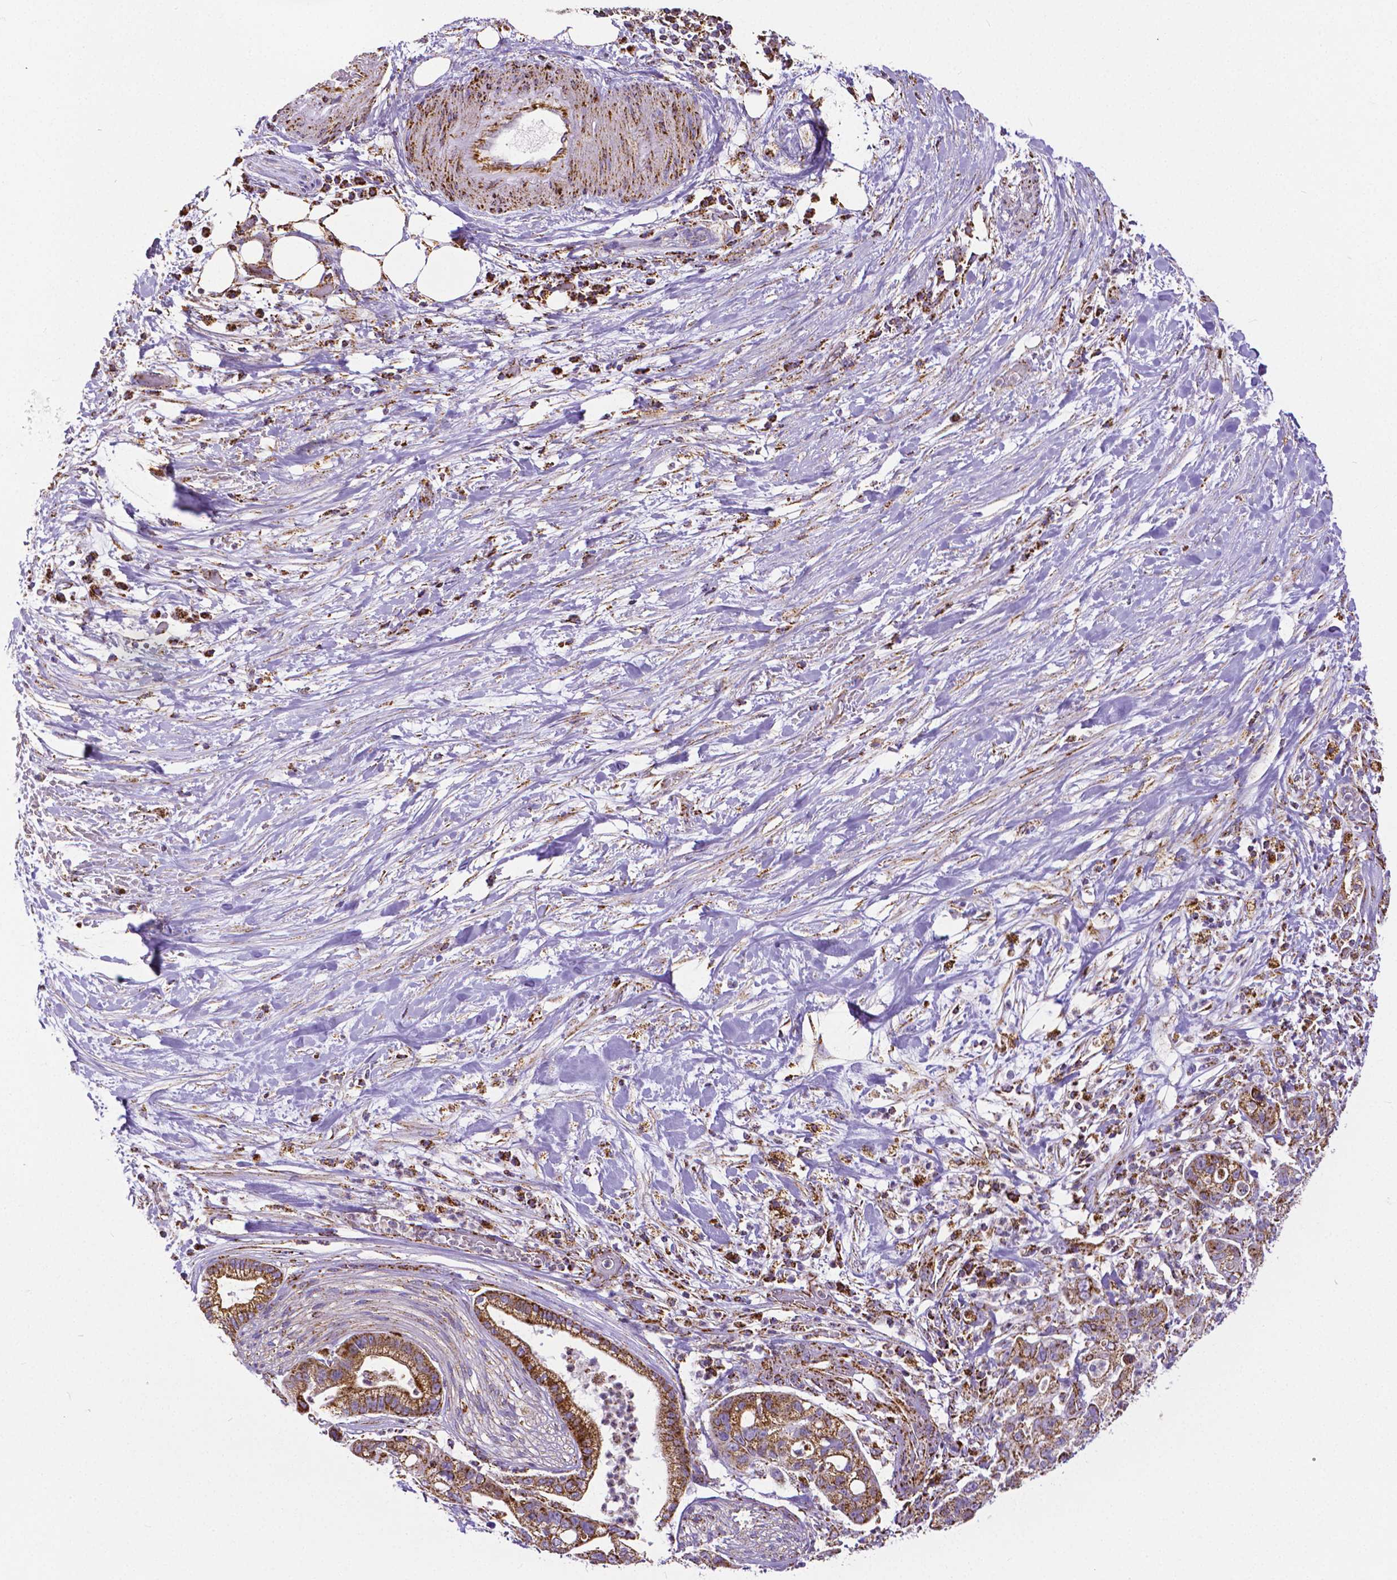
{"staining": {"intensity": "moderate", "quantity": ">75%", "location": "cytoplasmic/membranous"}, "tissue": "pancreatic cancer", "cell_type": "Tumor cells", "image_type": "cancer", "snomed": [{"axis": "morphology", "description": "Adenocarcinoma, NOS"}, {"axis": "topography", "description": "Pancreas"}], "caption": "Pancreatic adenocarcinoma tissue reveals moderate cytoplasmic/membranous positivity in approximately >75% of tumor cells", "gene": "MACC1", "patient": {"sex": "female", "age": 69}}